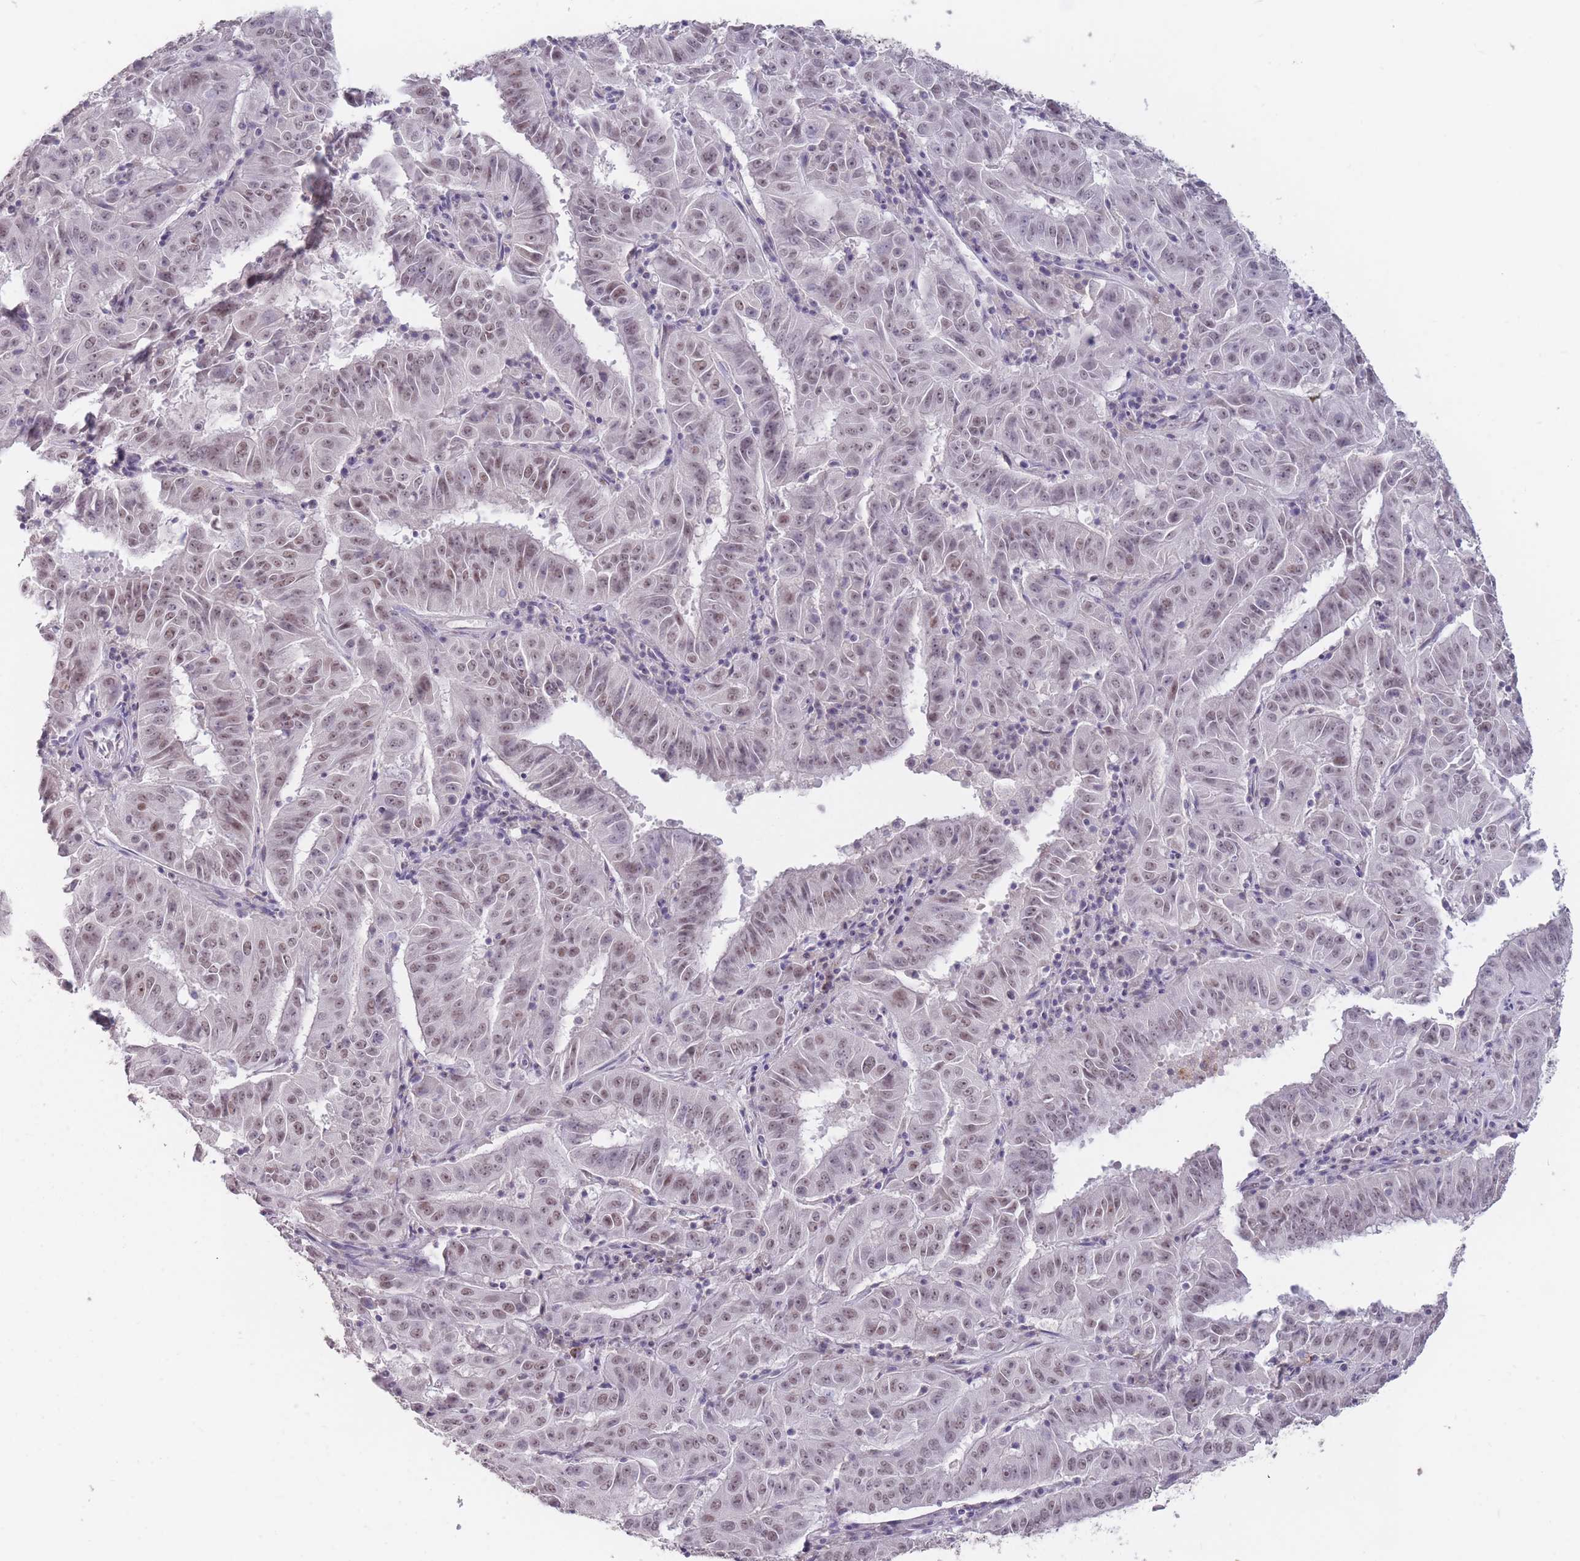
{"staining": {"intensity": "weak", "quantity": "25%-75%", "location": "nuclear"}, "tissue": "pancreatic cancer", "cell_type": "Tumor cells", "image_type": "cancer", "snomed": [{"axis": "morphology", "description": "Adenocarcinoma, NOS"}, {"axis": "topography", "description": "Pancreas"}], "caption": "Pancreatic cancer (adenocarcinoma) stained with a protein marker shows weak staining in tumor cells.", "gene": "HNRNPUL1", "patient": {"sex": "male", "age": 63}}